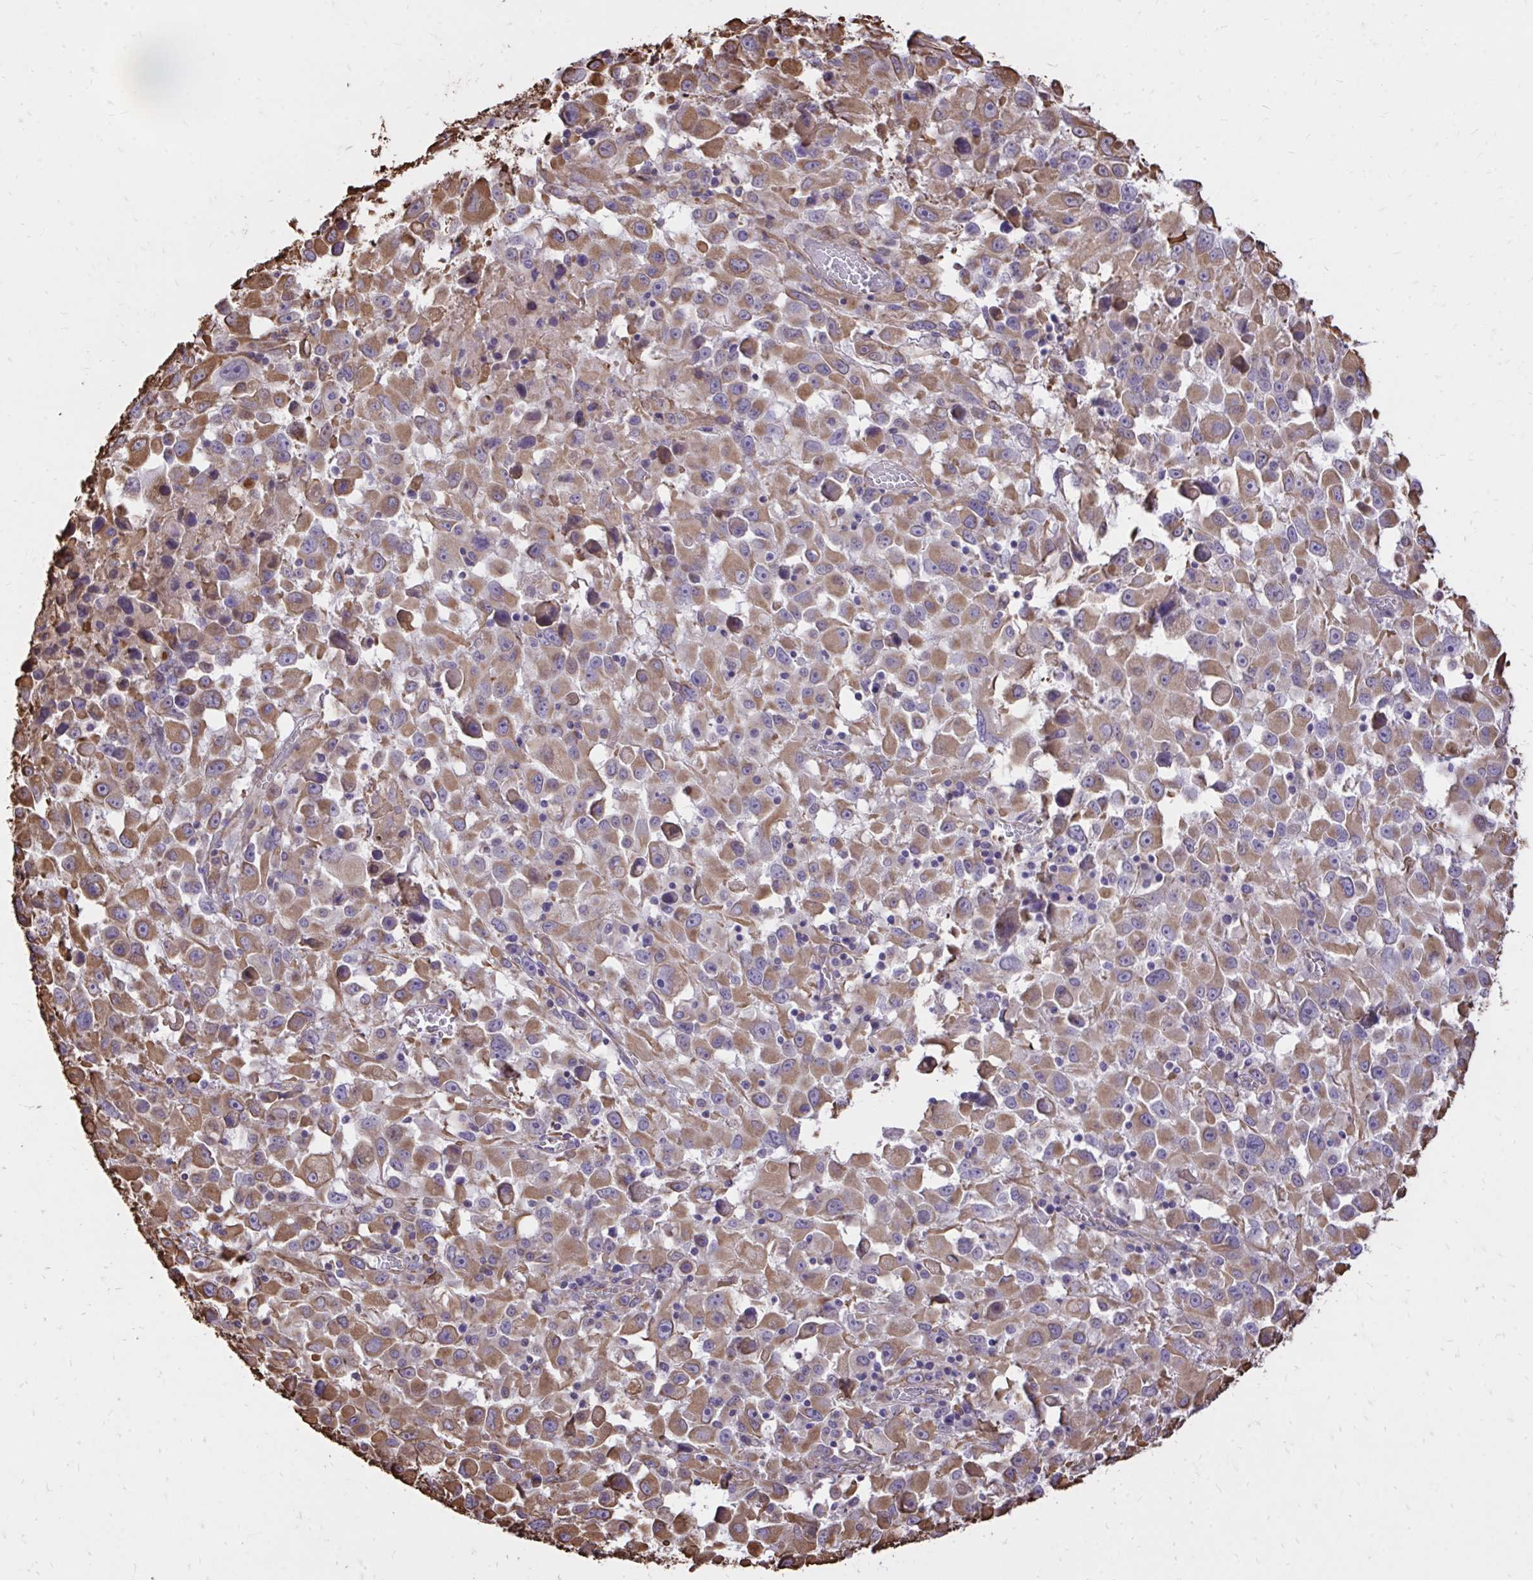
{"staining": {"intensity": "moderate", "quantity": ">75%", "location": "cytoplasmic/membranous"}, "tissue": "melanoma", "cell_type": "Tumor cells", "image_type": "cancer", "snomed": [{"axis": "morphology", "description": "Malignant melanoma, Metastatic site"}, {"axis": "topography", "description": "Soft tissue"}], "caption": "A micrograph of melanoma stained for a protein shows moderate cytoplasmic/membranous brown staining in tumor cells.", "gene": "RNF103", "patient": {"sex": "male", "age": 50}}